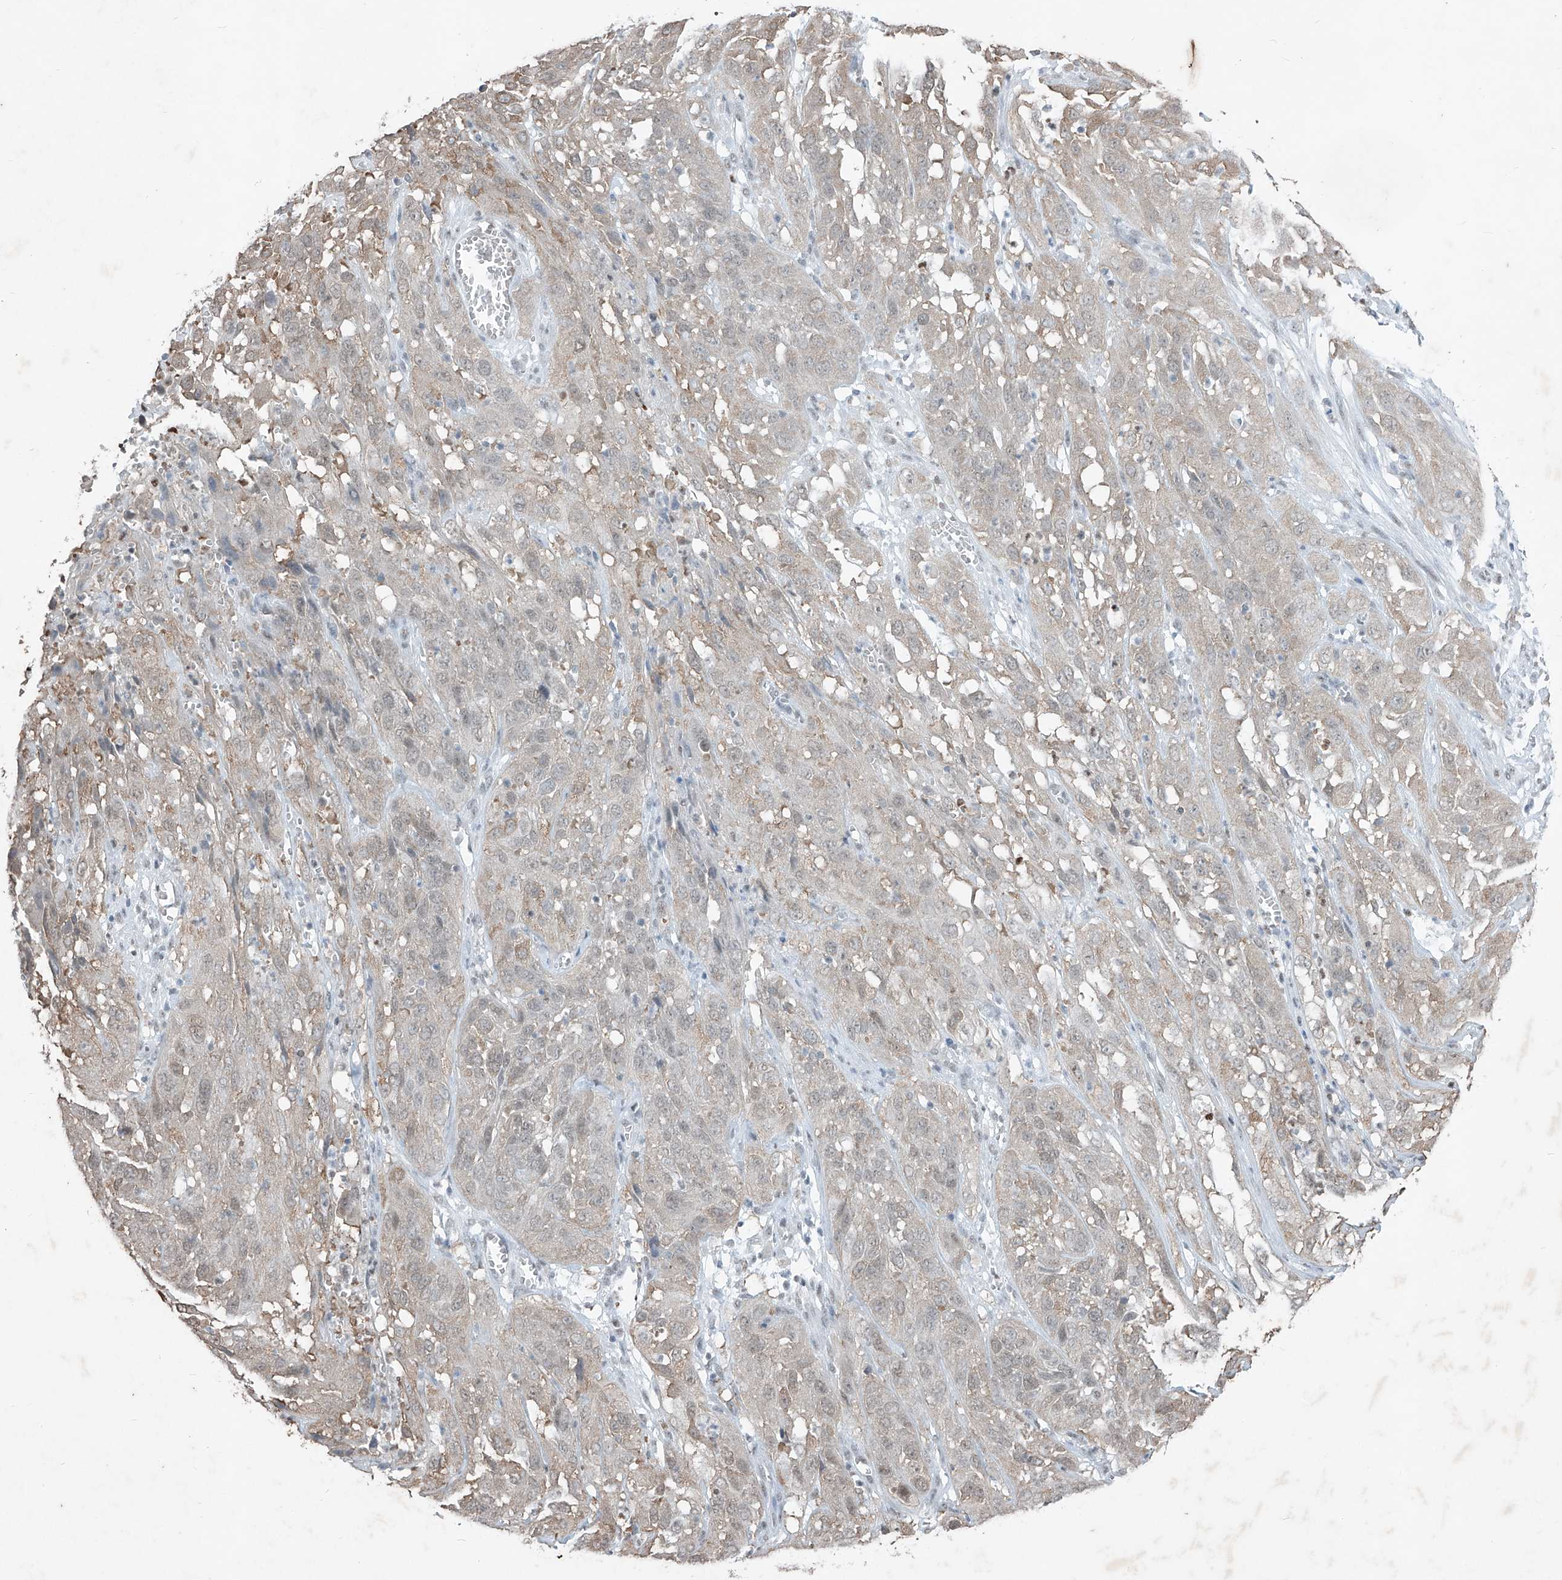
{"staining": {"intensity": "weak", "quantity": "25%-75%", "location": "cytoplasmic/membranous"}, "tissue": "cervical cancer", "cell_type": "Tumor cells", "image_type": "cancer", "snomed": [{"axis": "morphology", "description": "Squamous cell carcinoma, NOS"}, {"axis": "topography", "description": "Cervix"}], "caption": "The histopathology image reveals immunohistochemical staining of squamous cell carcinoma (cervical). There is weak cytoplasmic/membranous expression is identified in approximately 25%-75% of tumor cells.", "gene": "TFEC", "patient": {"sex": "female", "age": 32}}